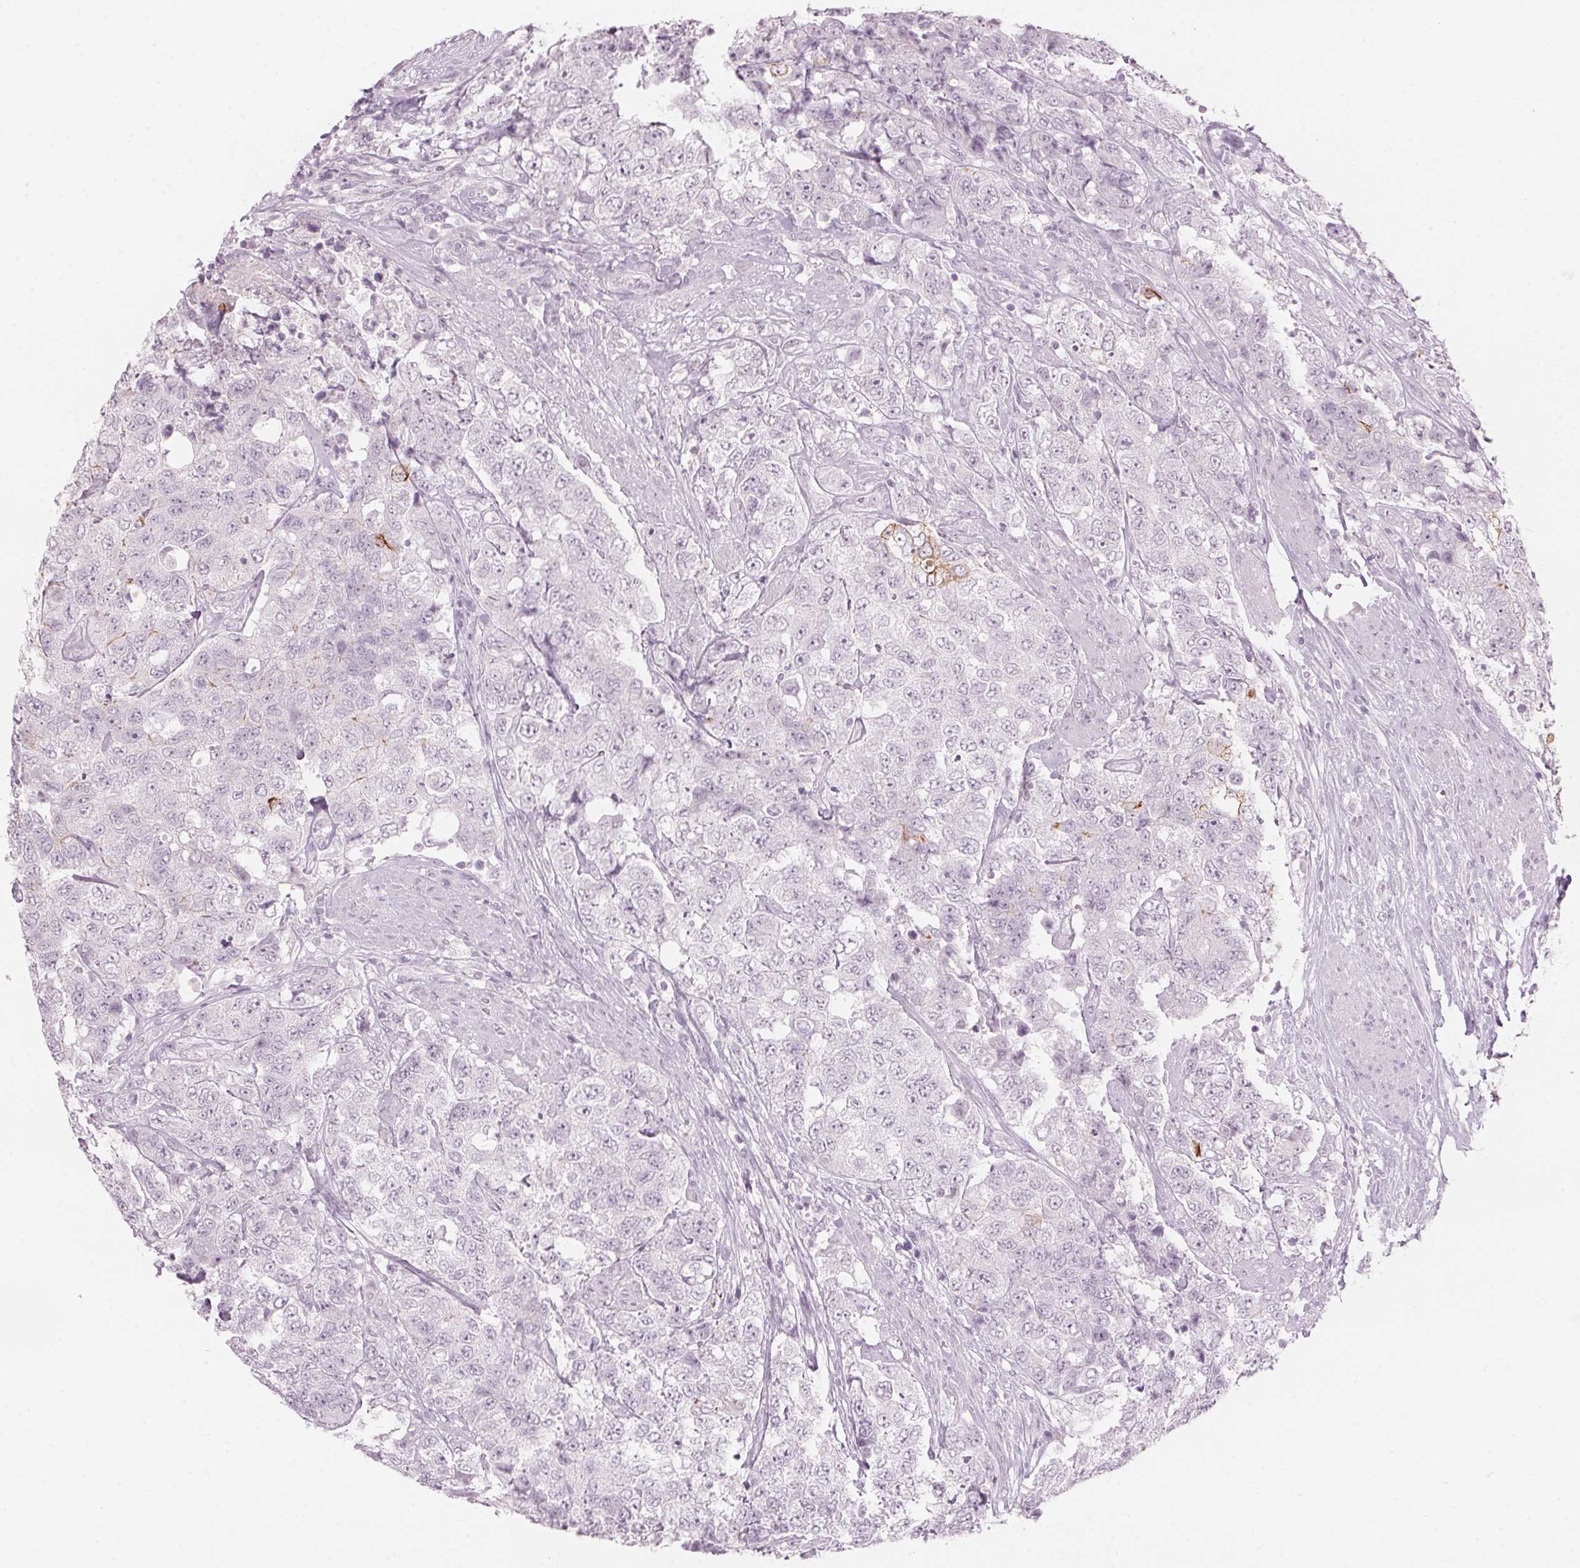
{"staining": {"intensity": "negative", "quantity": "none", "location": "none"}, "tissue": "urothelial cancer", "cell_type": "Tumor cells", "image_type": "cancer", "snomed": [{"axis": "morphology", "description": "Urothelial carcinoma, High grade"}, {"axis": "topography", "description": "Urinary bladder"}], "caption": "Immunohistochemistry (IHC) histopathology image of urothelial cancer stained for a protein (brown), which demonstrates no expression in tumor cells.", "gene": "SCTR", "patient": {"sex": "female", "age": 78}}